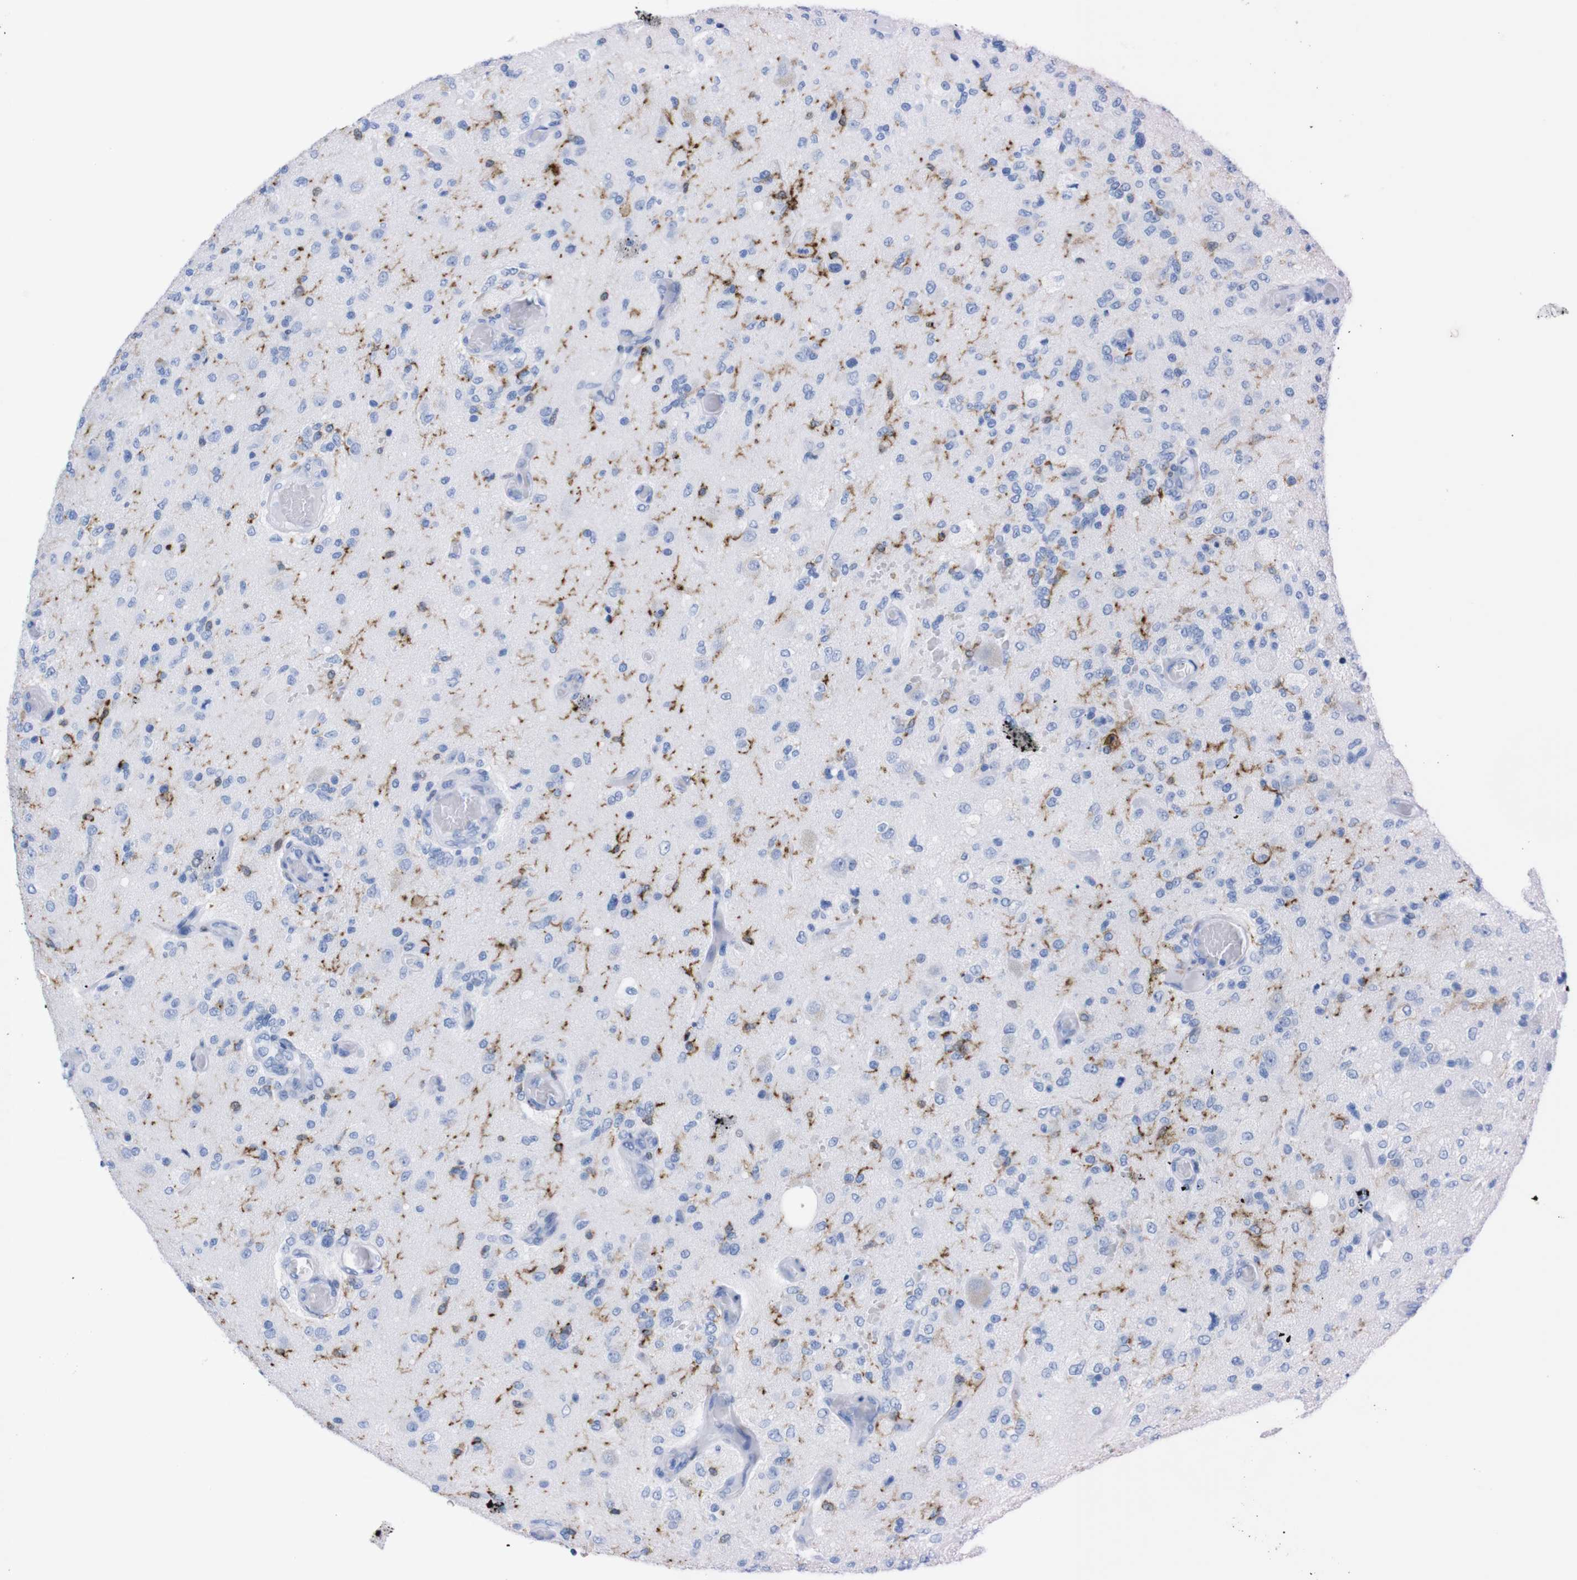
{"staining": {"intensity": "negative", "quantity": "none", "location": "none"}, "tissue": "glioma", "cell_type": "Tumor cells", "image_type": "cancer", "snomed": [{"axis": "morphology", "description": "Normal tissue, NOS"}, {"axis": "morphology", "description": "Glioma, malignant, High grade"}, {"axis": "topography", "description": "Cerebral cortex"}], "caption": "Immunohistochemistry (IHC) of glioma reveals no positivity in tumor cells.", "gene": "P2RY12", "patient": {"sex": "male", "age": 77}}